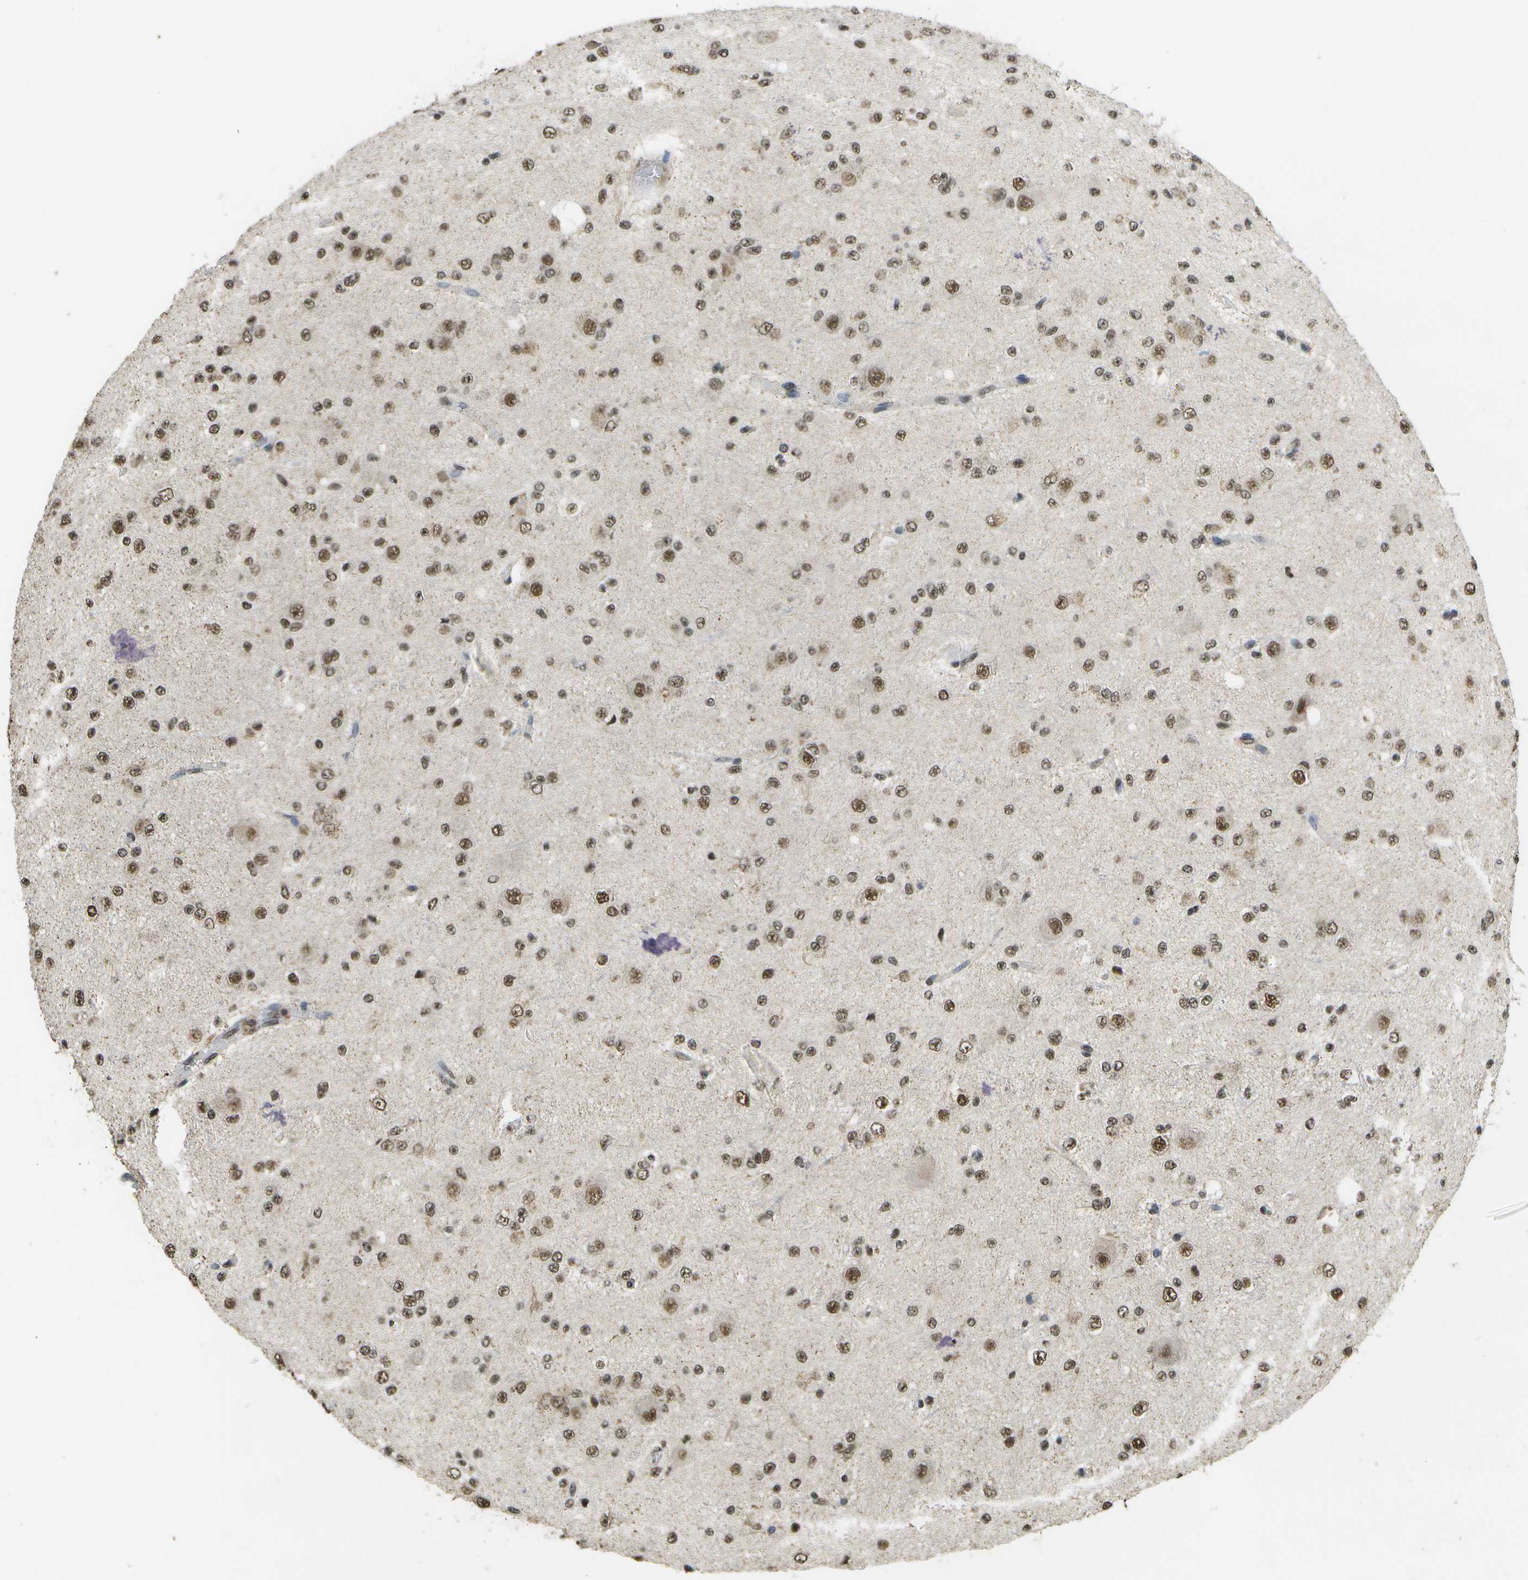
{"staining": {"intensity": "moderate", "quantity": ">75%", "location": "nuclear"}, "tissue": "glioma", "cell_type": "Tumor cells", "image_type": "cancer", "snomed": [{"axis": "morphology", "description": "Glioma, malignant, High grade"}, {"axis": "topography", "description": "pancreas cauda"}], "caption": "High-grade glioma (malignant) stained with a brown dye reveals moderate nuclear positive staining in about >75% of tumor cells.", "gene": "SPEN", "patient": {"sex": "male", "age": 60}}